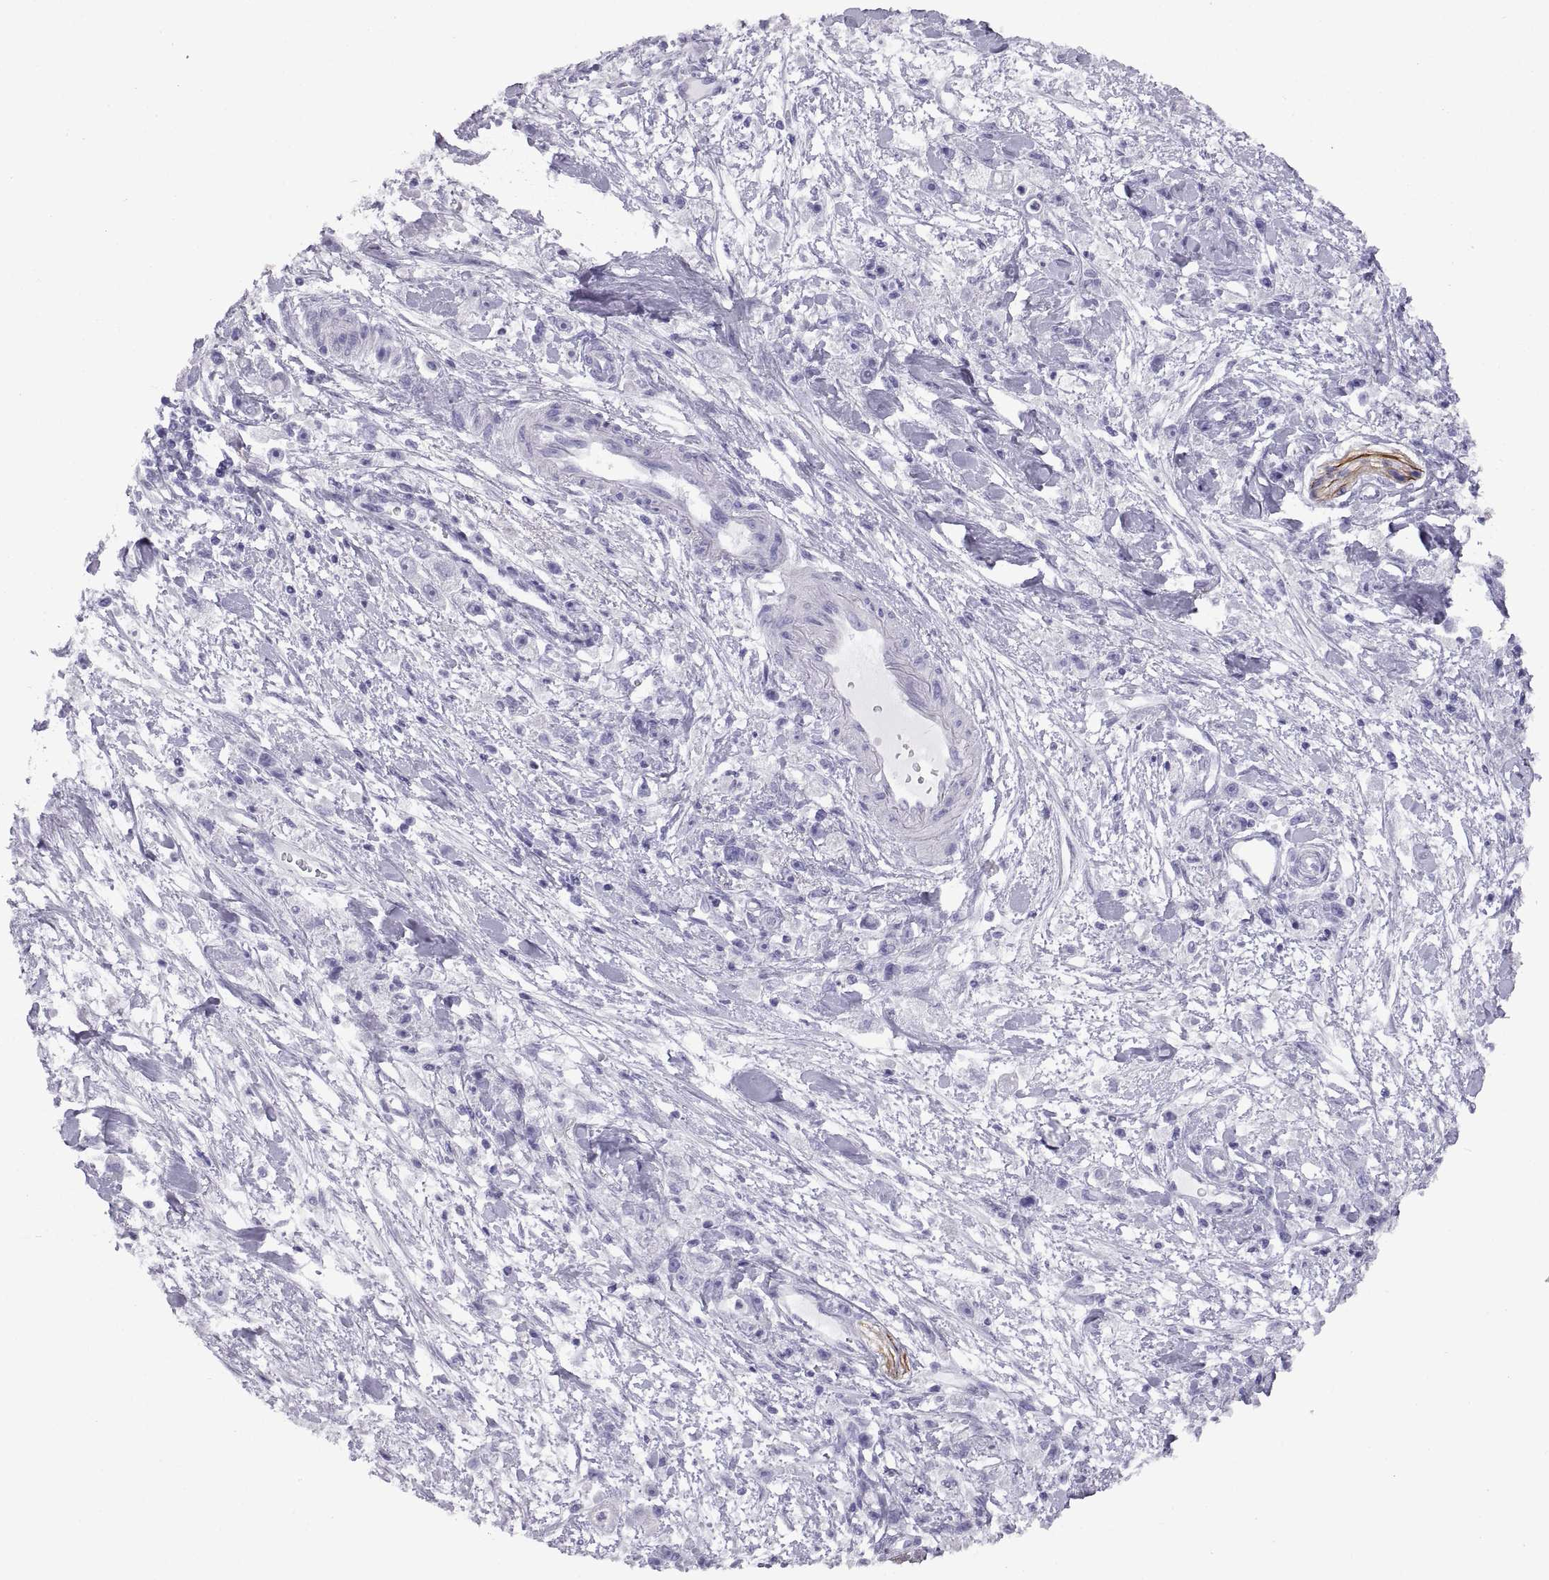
{"staining": {"intensity": "negative", "quantity": "none", "location": "none"}, "tissue": "stomach cancer", "cell_type": "Tumor cells", "image_type": "cancer", "snomed": [{"axis": "morphology", "description": "Adenocarcinoma, NOS"}, {"axis": "topography", "description": "Stomach"}], "caption": "This is an immunohistochemistry (IHC) micrograph of stomach adenocarcinoma. There is no staining in tumor cells.", "gene": "RGS20", "patient": {"sex": "female", "age": 59}}